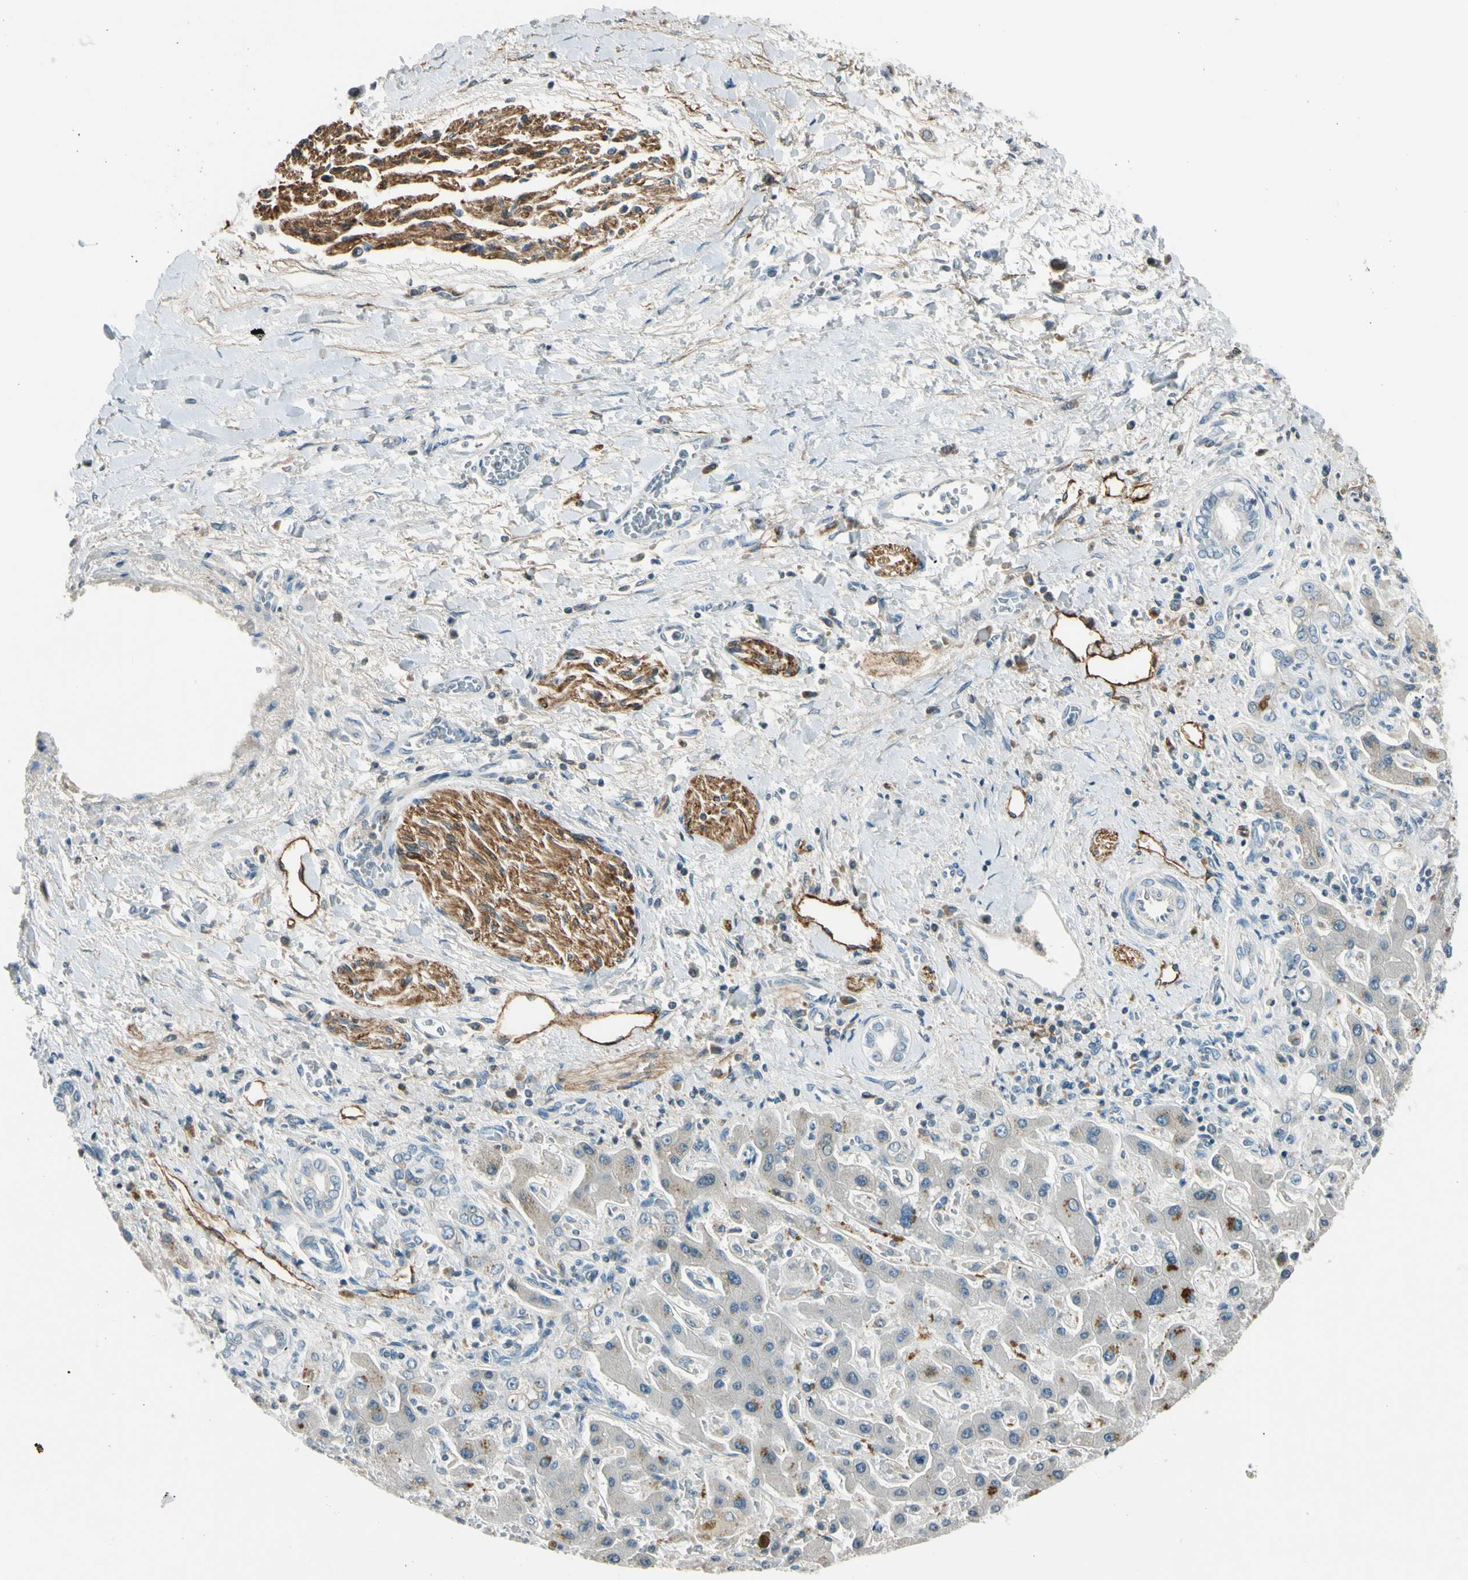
{"staining": {"intensity": "negative", "quantity": "none", "location": "none"}, "tissue": "liver cancer", "cell_type": "Tumor cells", "image_type": "cancer", "snomed": [{"axis": "morphology", "description": "Cholangiocarcinoma"}, {"axis": "topography", "description": "Liver"}], "caption": "The photomicrograph reveals no significant positivity in tumor cells of liver cancer (cholangiocarcinoma).", "gene": "PDPN", "patient": {"sex": "male", "age": 50}}